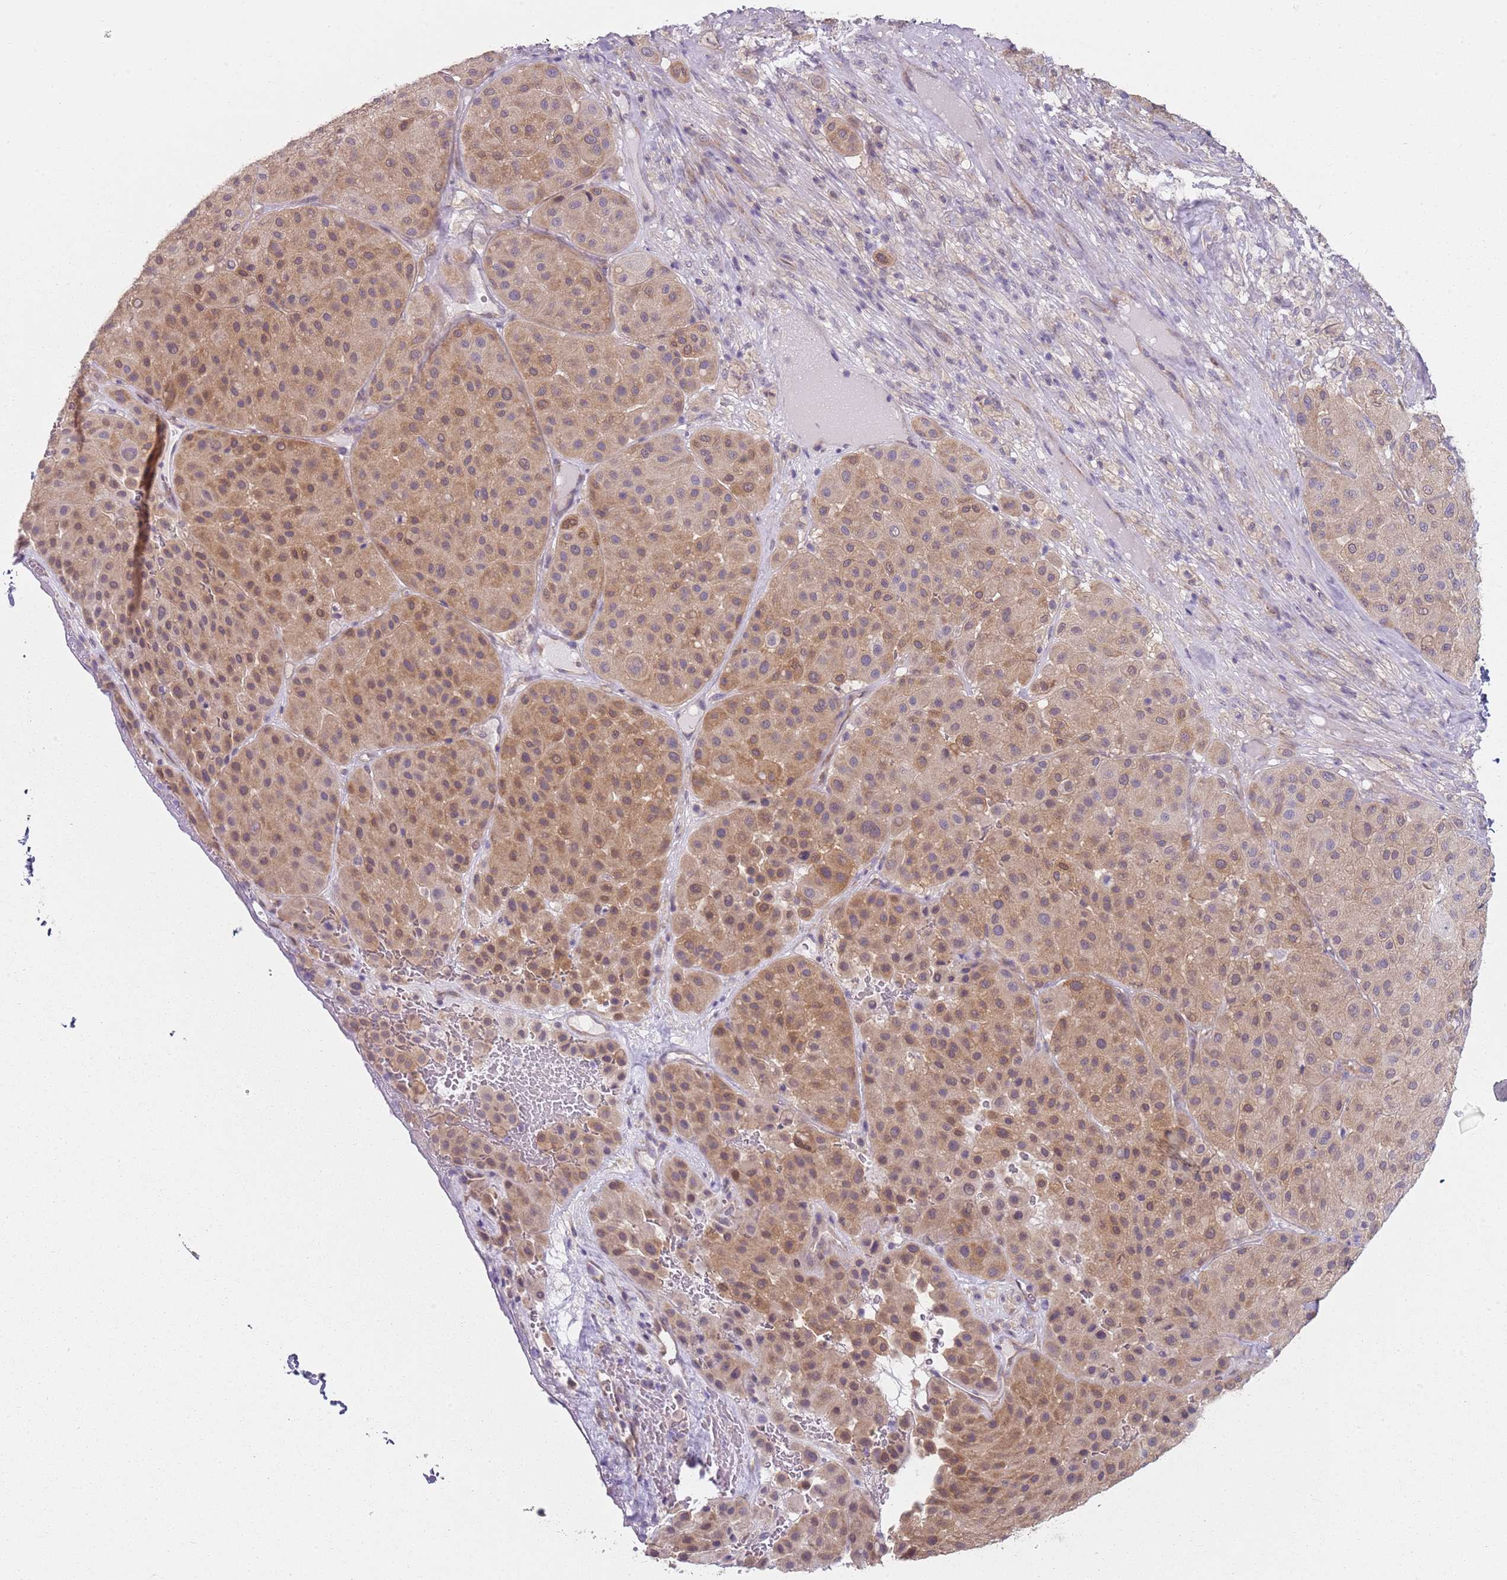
{"staining": {"intensity": "moderate", "quantity": ">75%", "location": "cytoplasmic/membranous"}, "tissue": "melanoma", "cell_type": "Tumor cells", "image_type": "cancer", "snomed": [{"axis": "morphology", "description": "Malignant melanoma, Metastatic site"}, {"axis": "topography", "description": "Smooth muscle"}], "caption": "Protein analysis of malignant melanoma (metastatic site) tissue displays moderate cytoplasmic/membranous staining in about >75% of tumor cells.", "gene": "SLC26A6", "patient": {"sex": "male", "age": 41}}